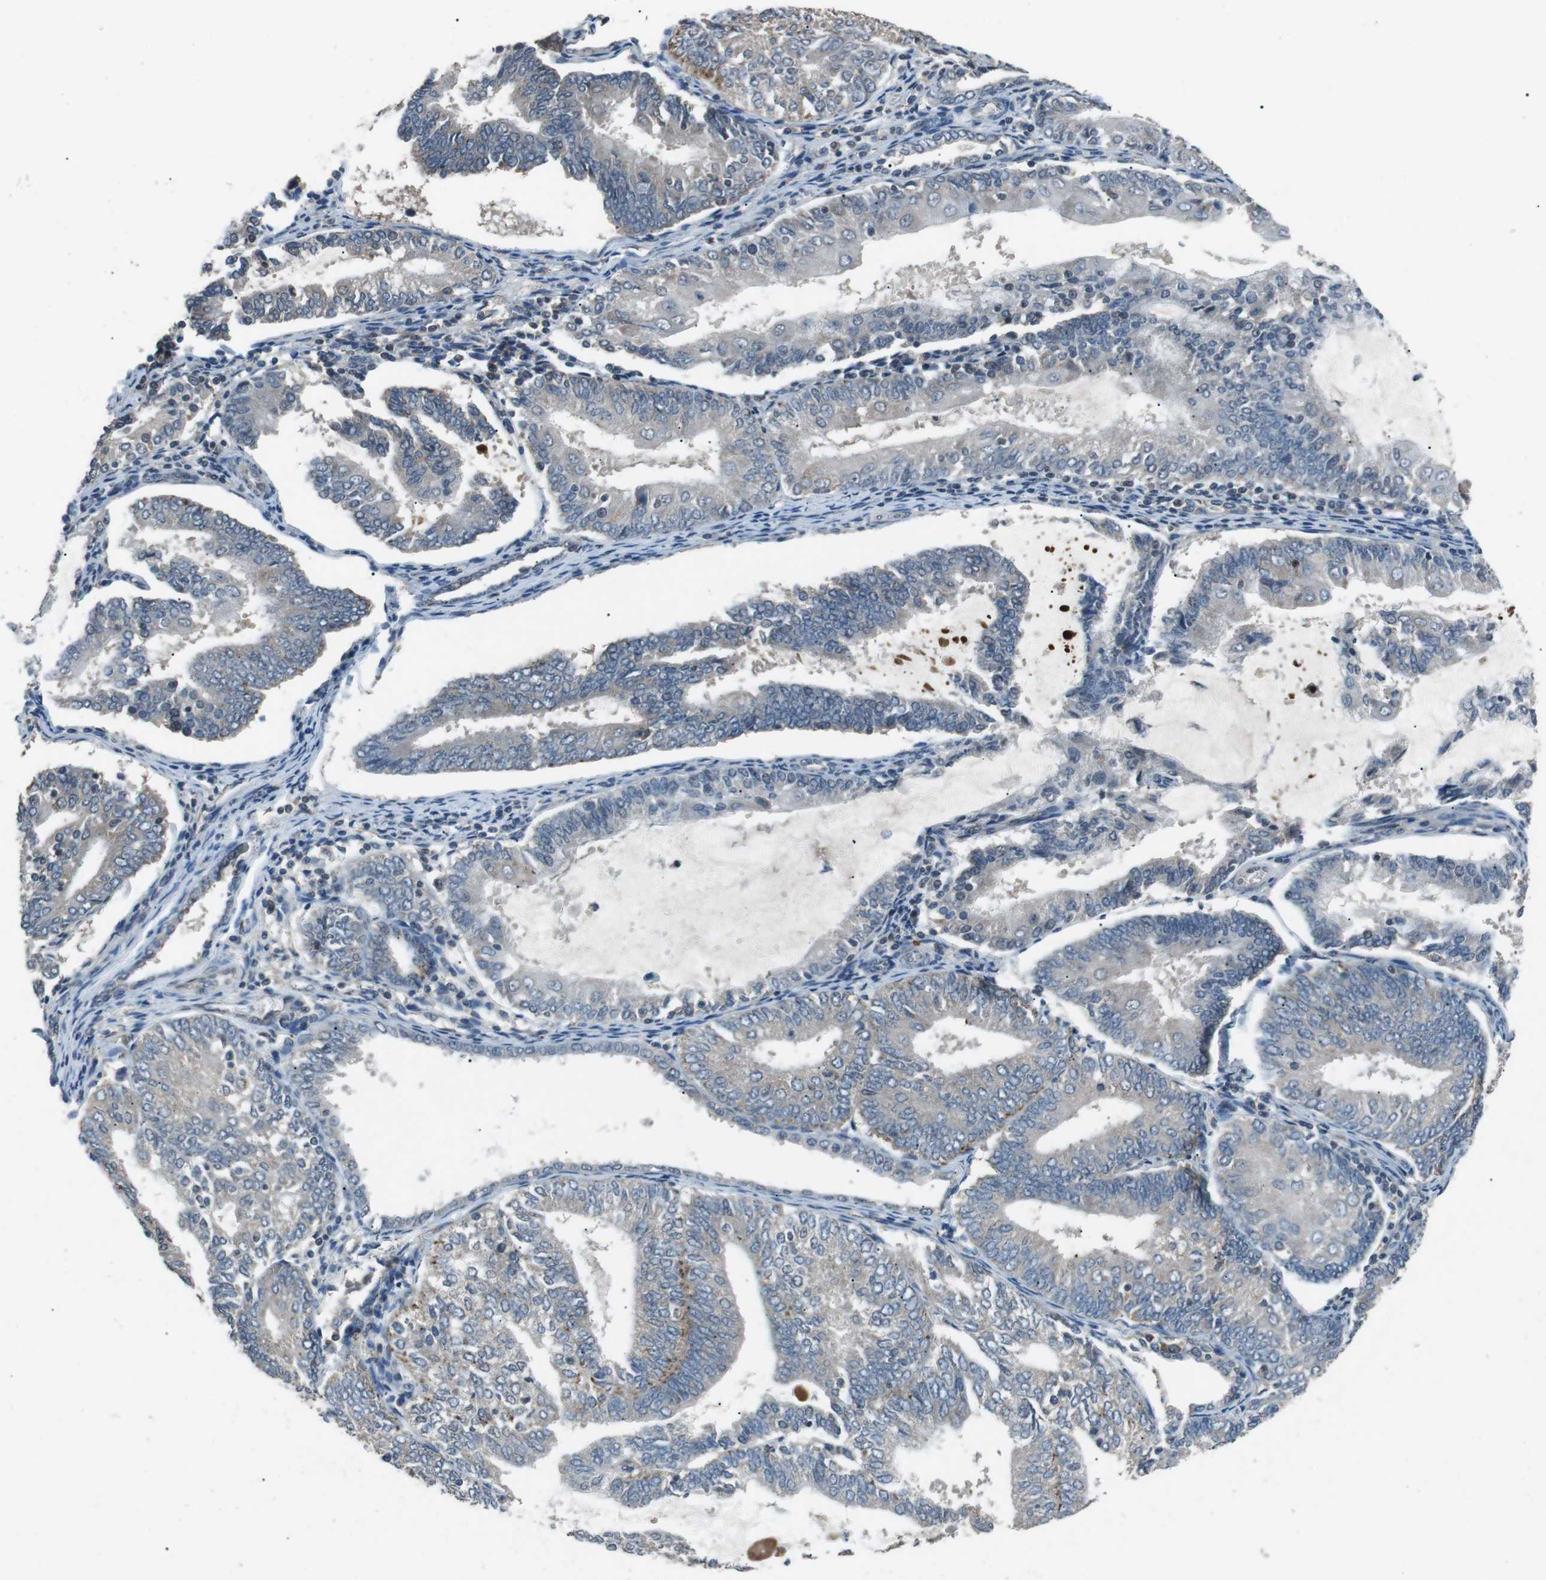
{"staining": {"intensity": "moderate", "quantity": "<25%", "location": "cytoplasmic/membranous"}, "tissue": "endometrial cancer", "cell_type": "Tumor cells", "image_type": "cancer", "snomed": [{"axis": "morphology", "description": "Adenocarcinoma, NOS"}, {"axis": "topography", "description": "Endometrium"}], "caption": "Endometrial cancer was stained to show a protein in brown. There is low levels of moderate cytoplasmic/membranous staining in about <25% of tumor cells.", "gene": "NEK7", "patient": {"sex": "female", "age": 81}}